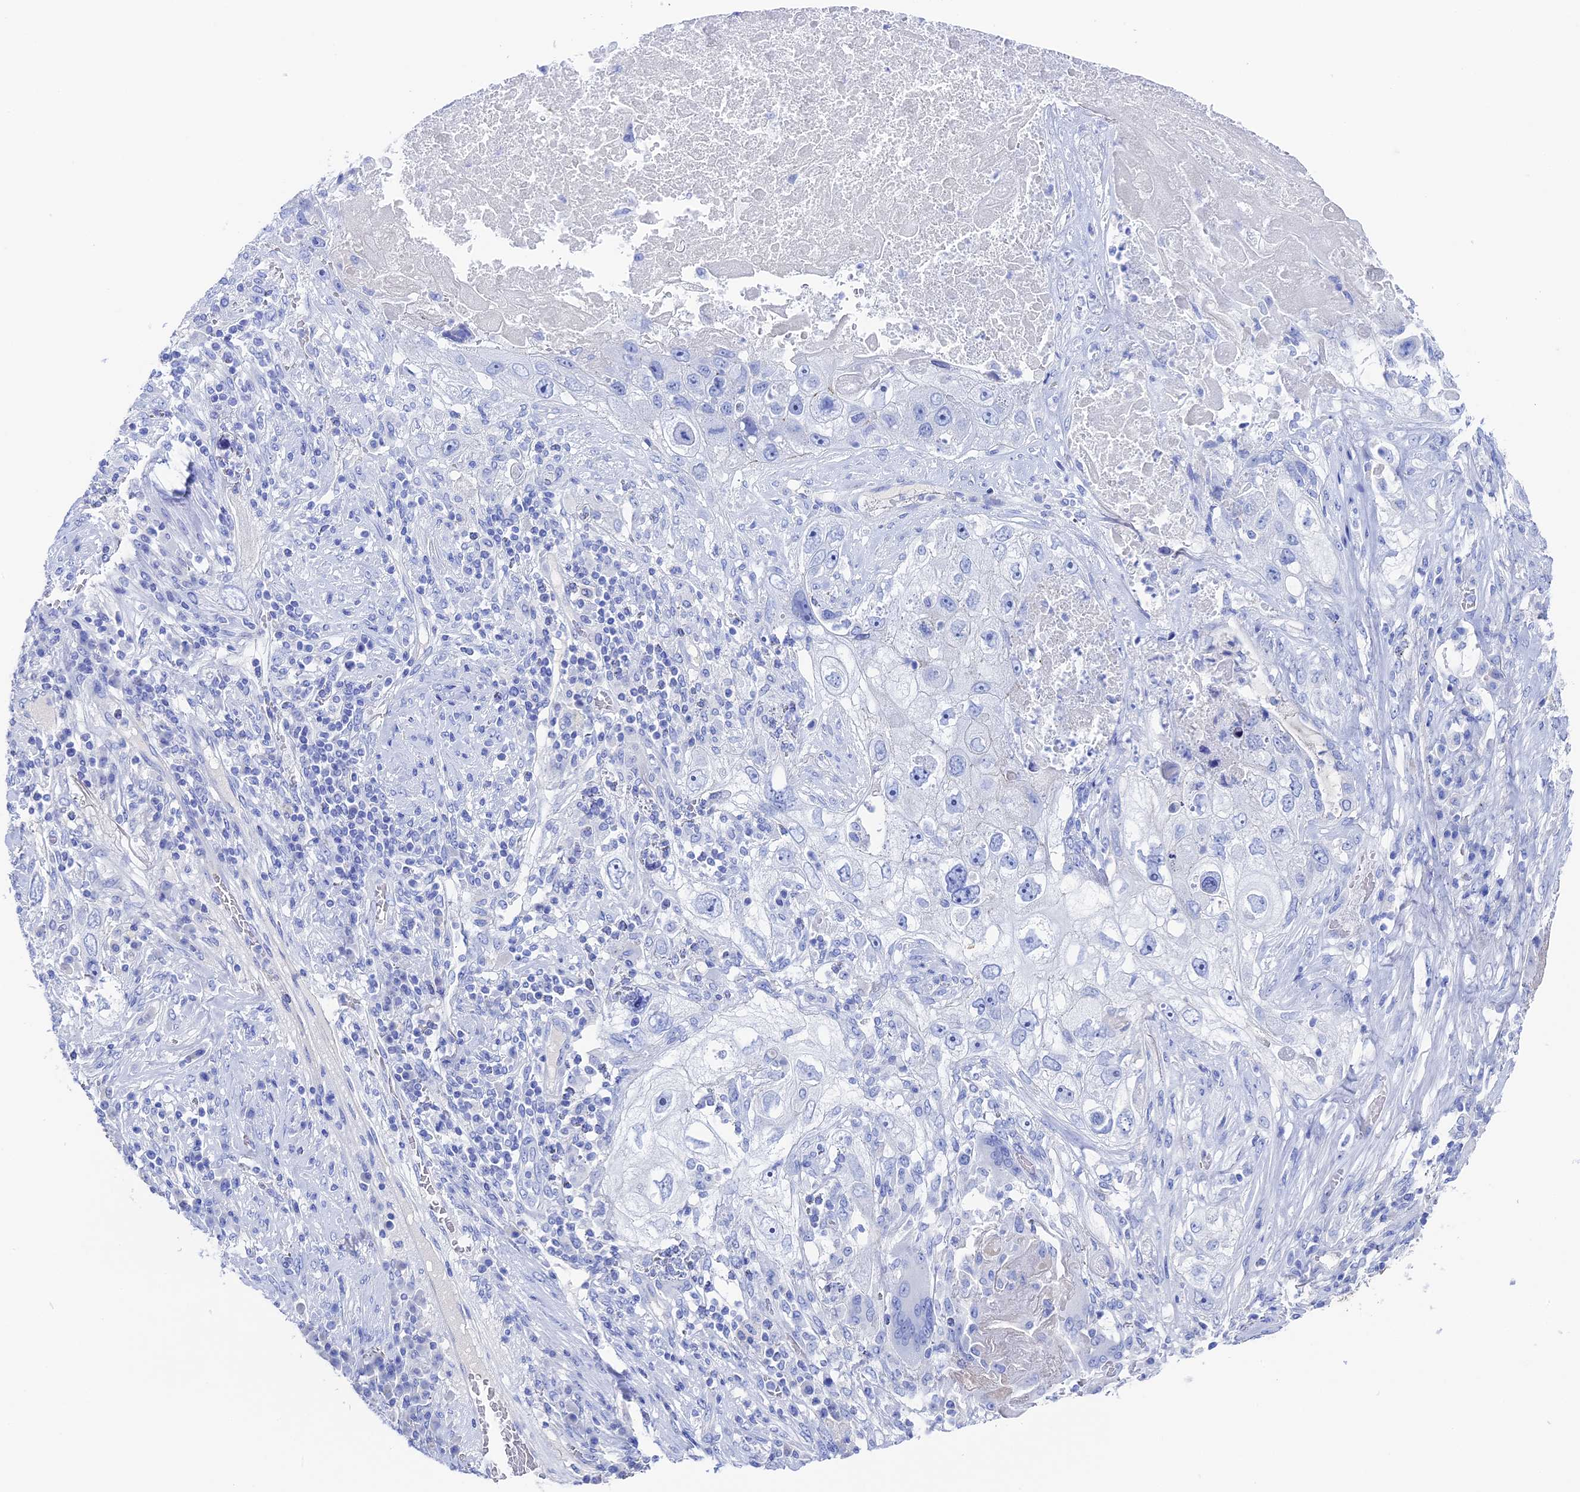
{"staining": {"intensity": "negative", "quantity": "none", "location": "none"}, "tissue": "lung cancer", "cell_type": "Tumor cells", "image_type": "cancer", "snomed": [{"axis": "morphology", "description": "Squamous cell carcinoma, NOS"}, {"axis": "topography", "description": "Lung"}], "caption": "The immunohistochemistry (IHC) photomicrograph has no significant positivity in tumor cells of lung cancer (squamous cell carcinoma) tissue.", "gene": "UNC119", "patient": {"sex": "male", "age": 61}}